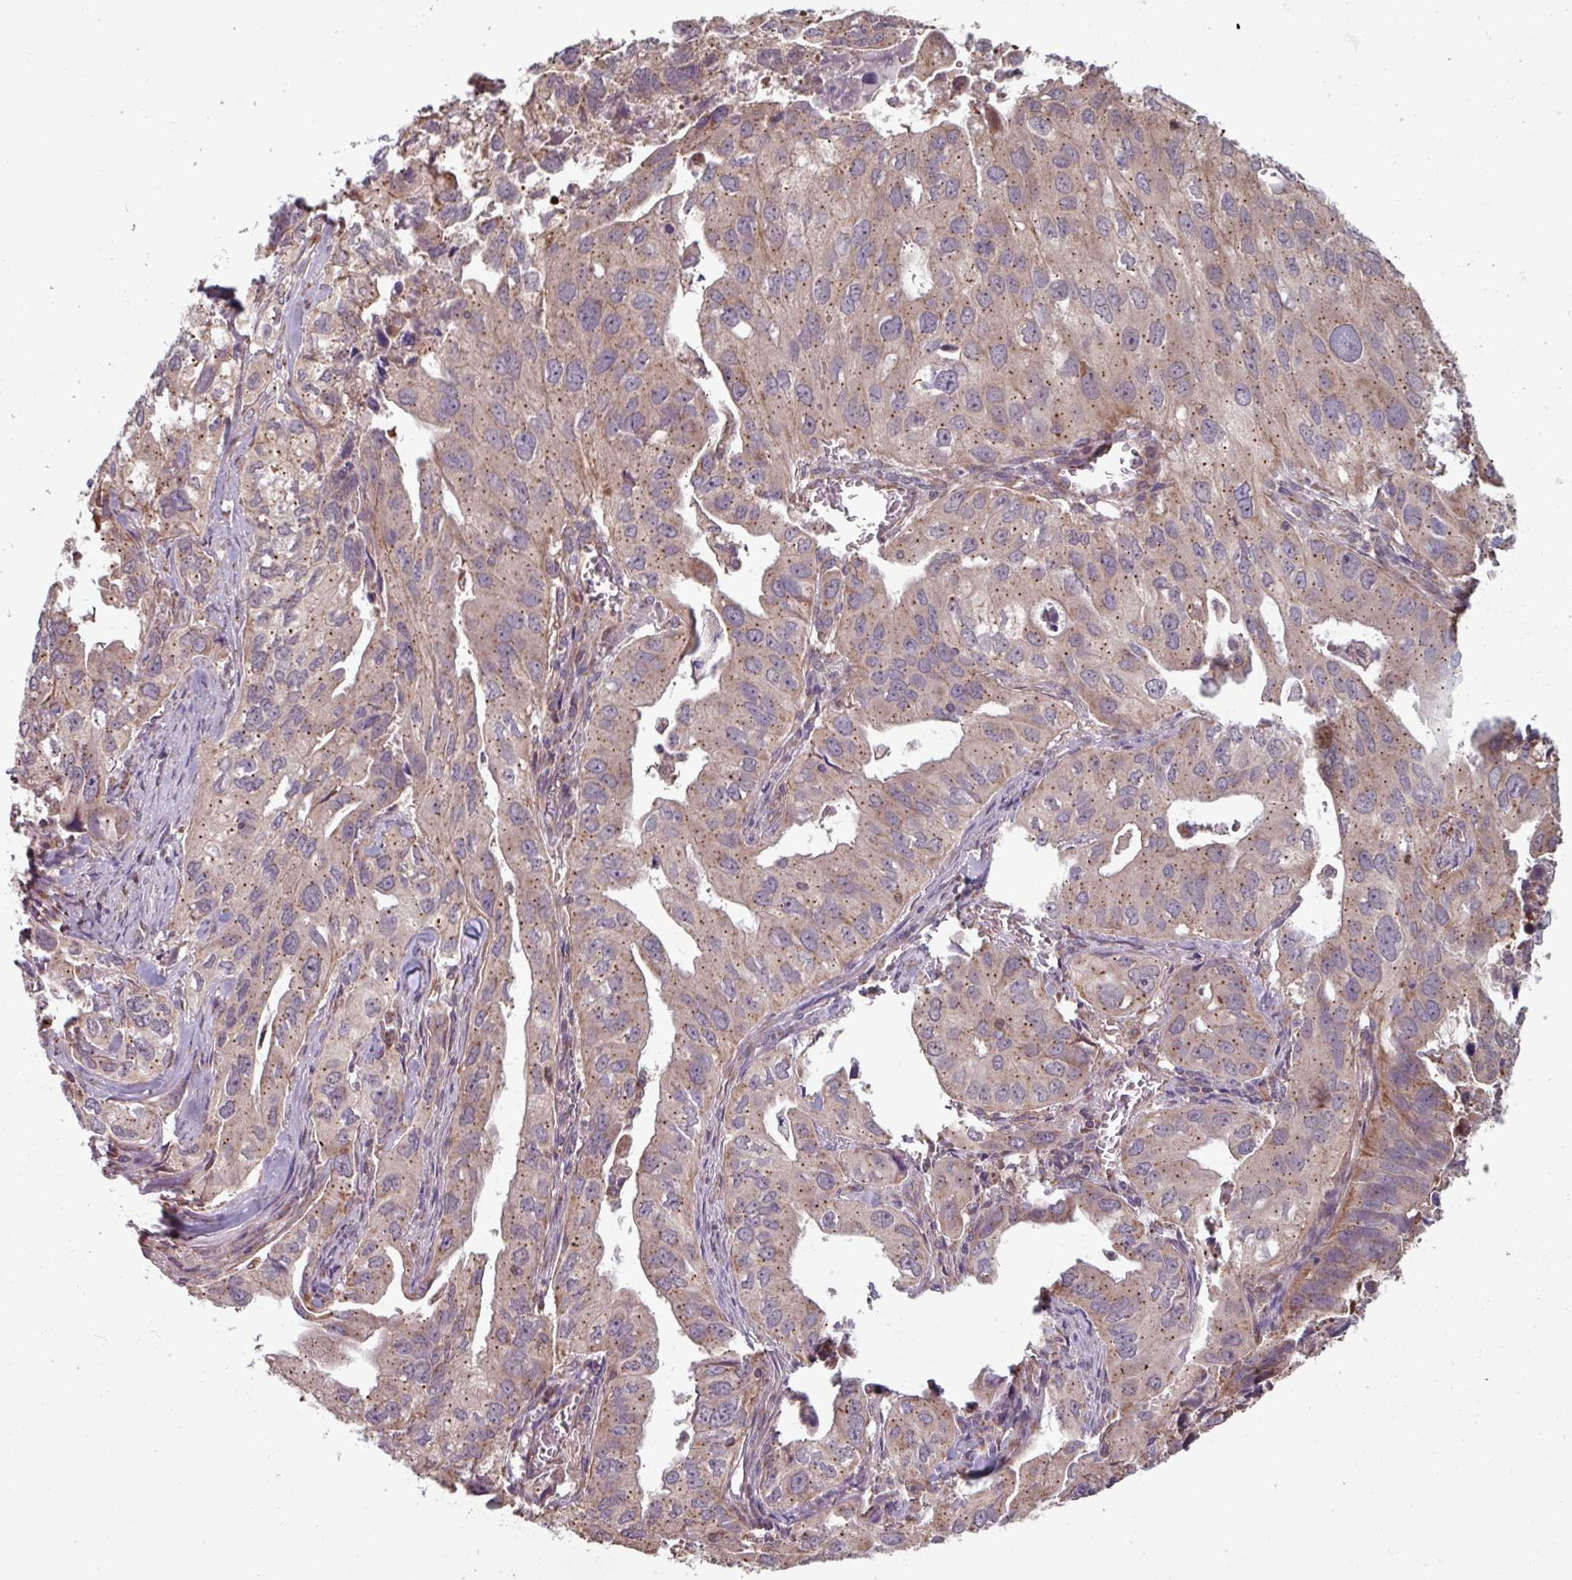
{"staining": {"intensity": "moderate", "quantity": "25%-75%", "location": "cytoplasmic/membranous"}, "tissue": "lung cancer", "cell_type": "Tumor cells", "image_type": "cancer", "snomed": [{"axis": "morphology", "description": "Adenocarcinoma, NOS"}, {"axis": "topography", "description": "Lung"}], "caption": "Adenocarcinoma (lung) stained with immunohistochemistry (IHC) exhibits moderate cytoplasmic/membranous staining in about 25%-75% of tumor cells.", "gene": "COX7C", "patient": {"sex": "male", "age": 48}}